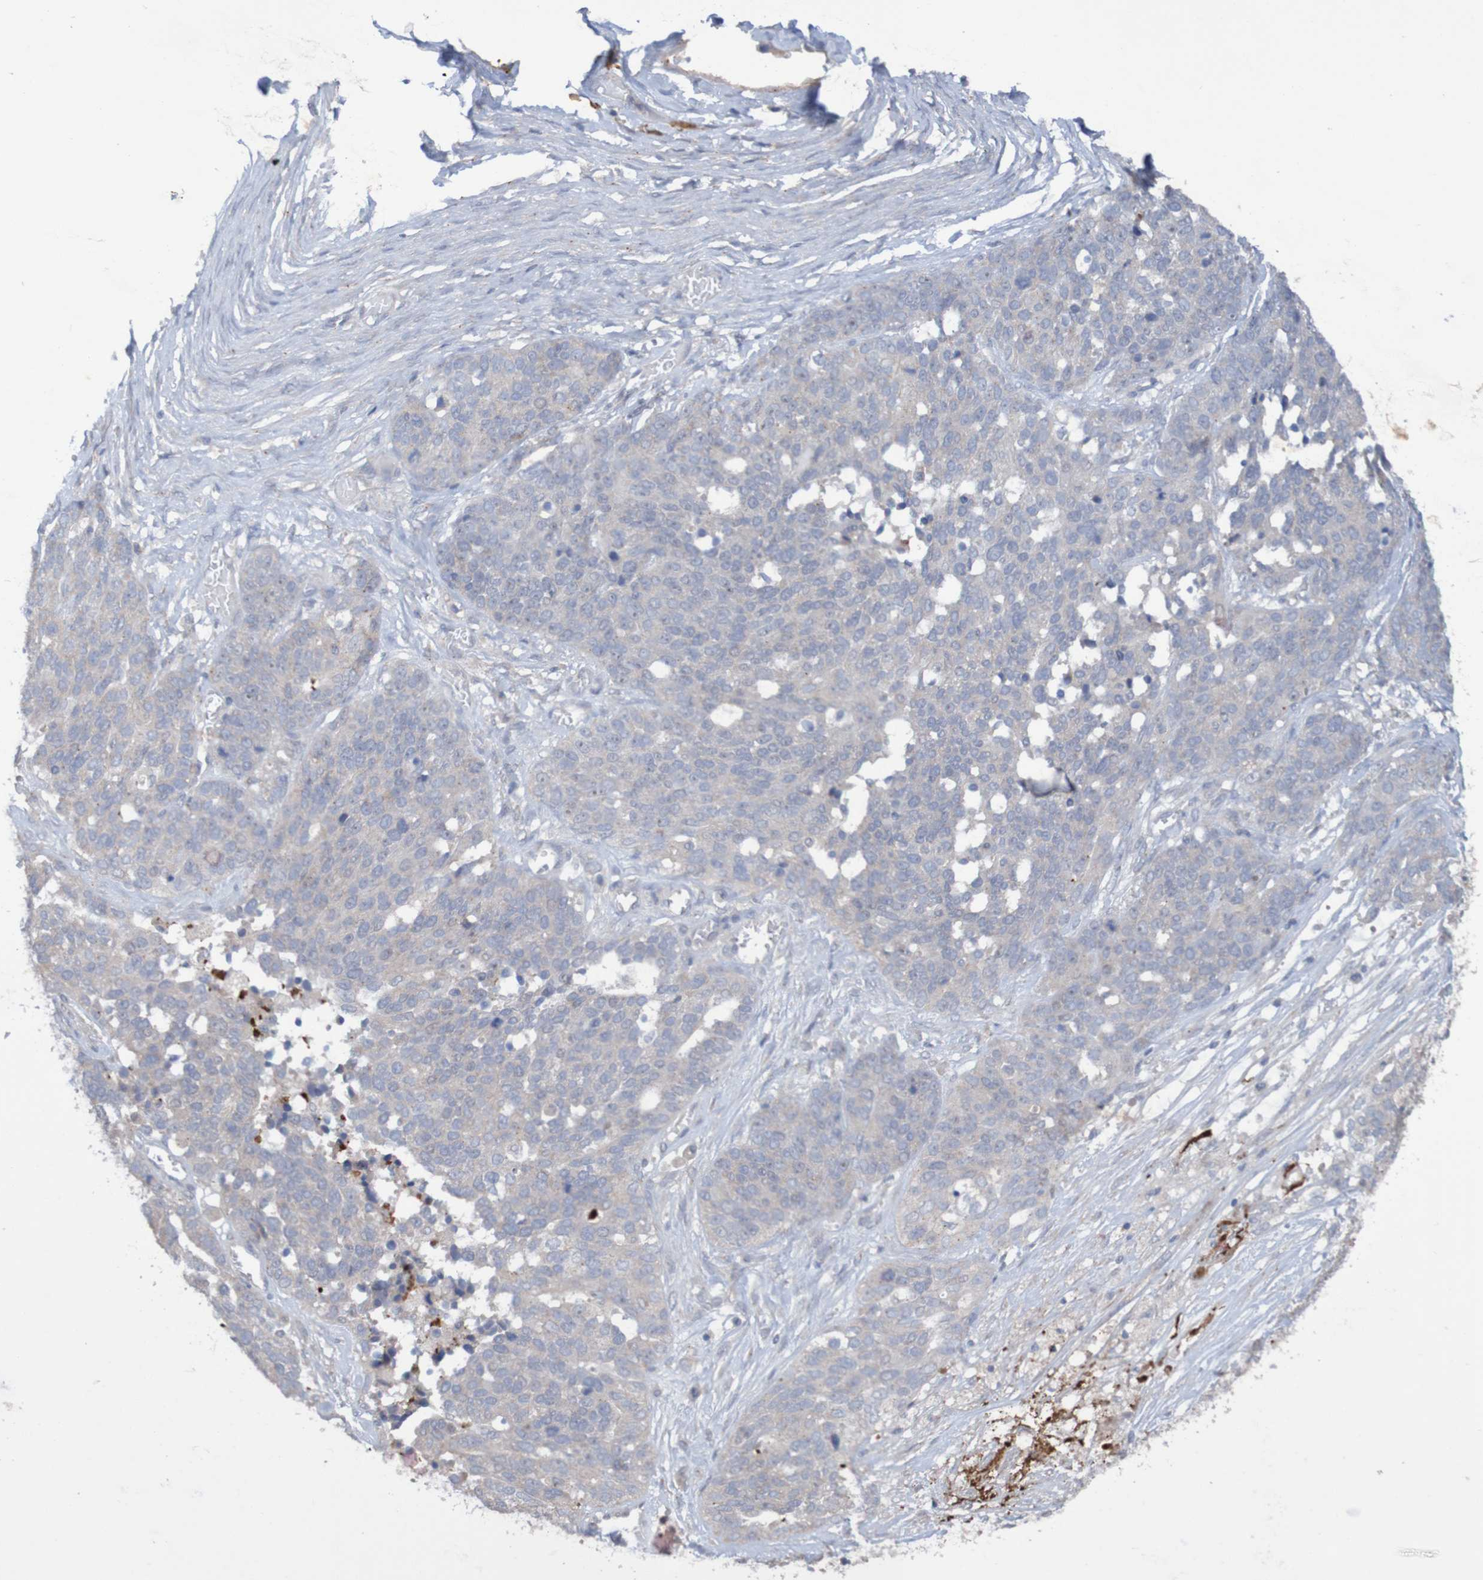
{"staining": {"intensity": "negative", "quantity": "none", "location": "none"}, "tissue": "ovarian cancer", "cell_type": "Tumor cells", "image_type": "cancer", "snomed": [{"axis": "morphology", "description": "Cystadenocarcinoma, serous, NOS"}, {"axis": "topography", "description": "Ovary"}], "caption": "IHC of human serous cystadenocarcinoma (ovarian) exhibits no expression in tumor cells.", "gene": "ANGPT4", "patient": {"sex": "female", "age": 44}}